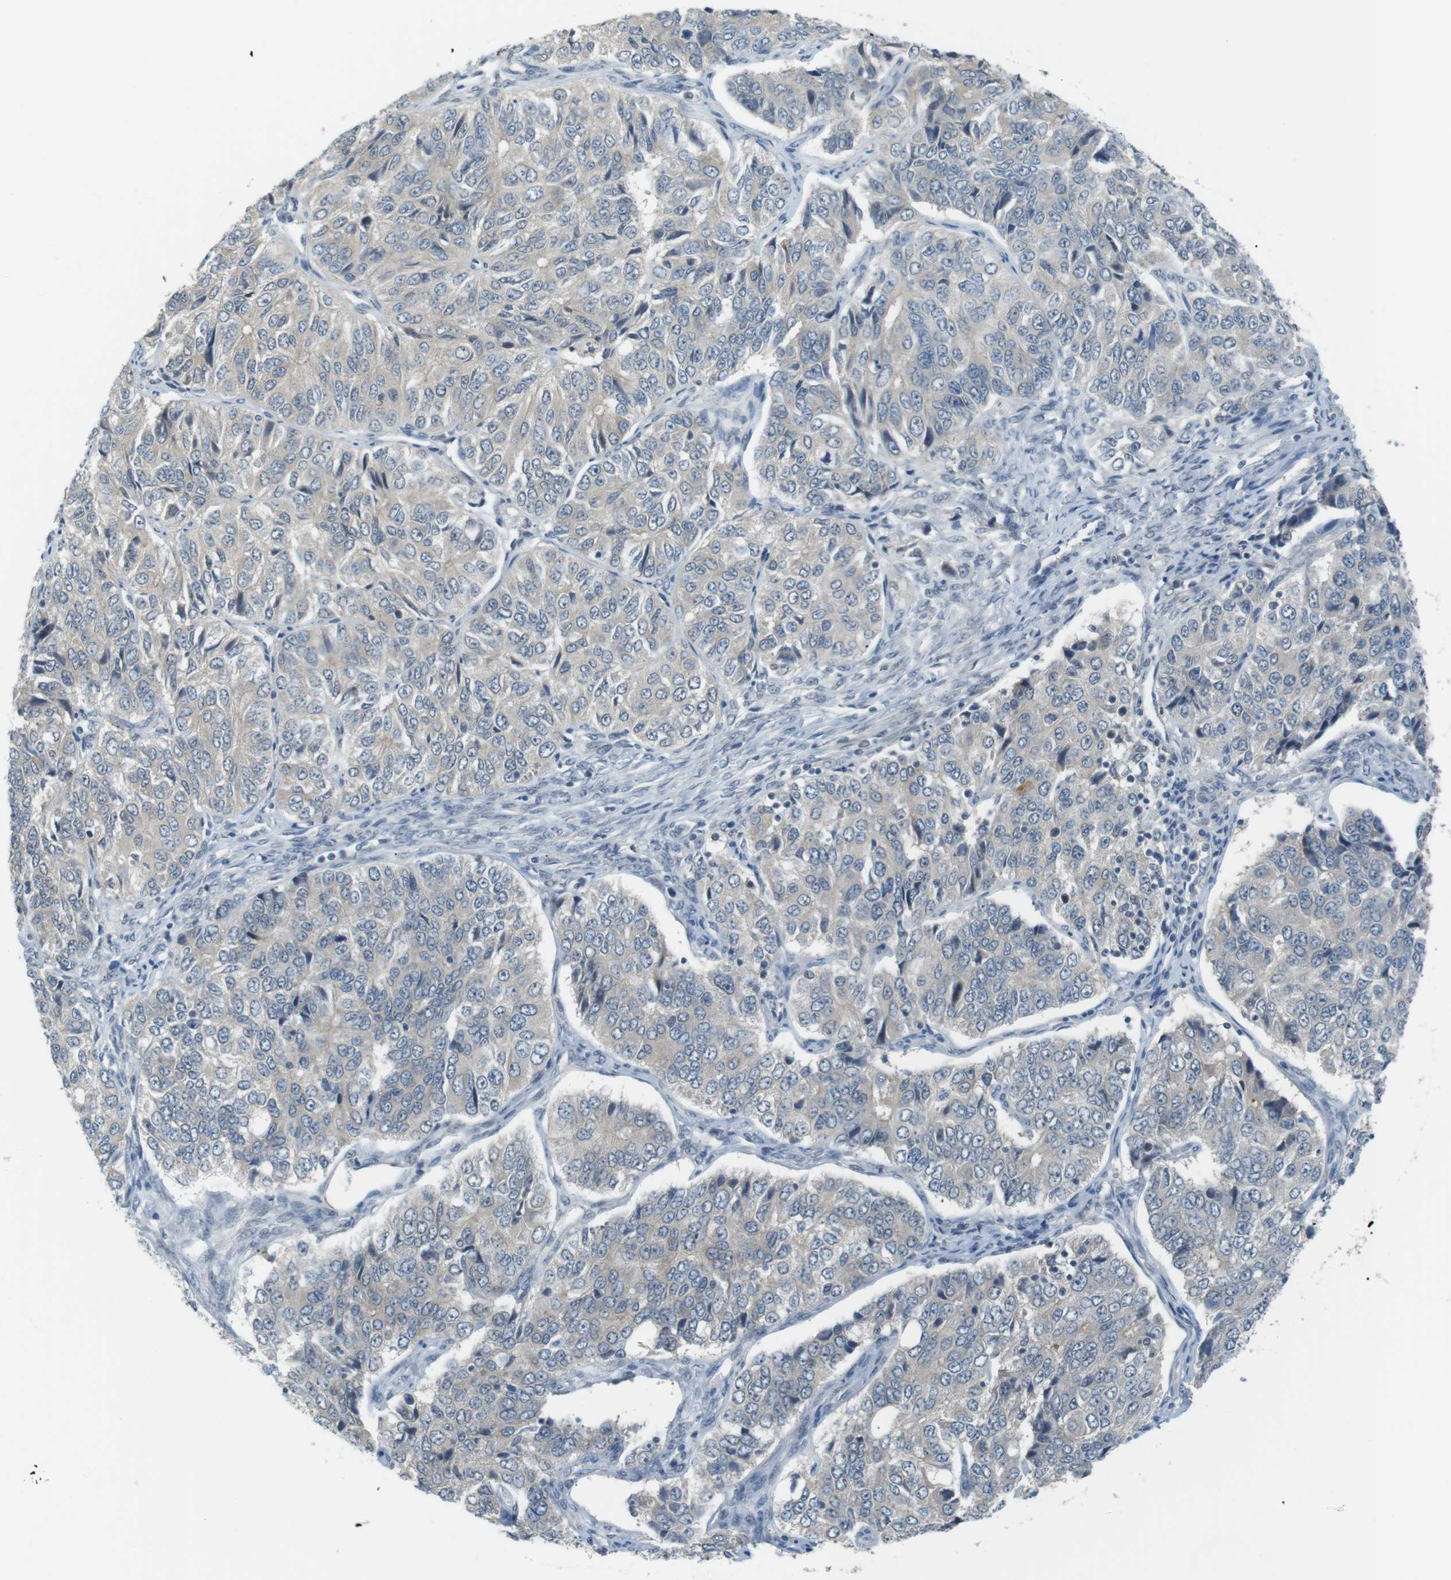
{"staining": {"intensity": "negative", "quantity": "none", "location": "none"}, "tissue": "ovarian cancer", "cell_type": "Tumor cells", "image_type": "cancer", "snomed": [{"axis": "morphology", "description": "Carcinoma, endometroid"}, {"axis": "topography", "description": "Ovary"}], "caption": "Immunohistochemistry histopathology image of endometroid carcinoma (ovarian) stained for a protein (brown), which shows no positivity in tumor cells.", "gene": "RTN3", "patient": {"sex": "female", "age": 51}}